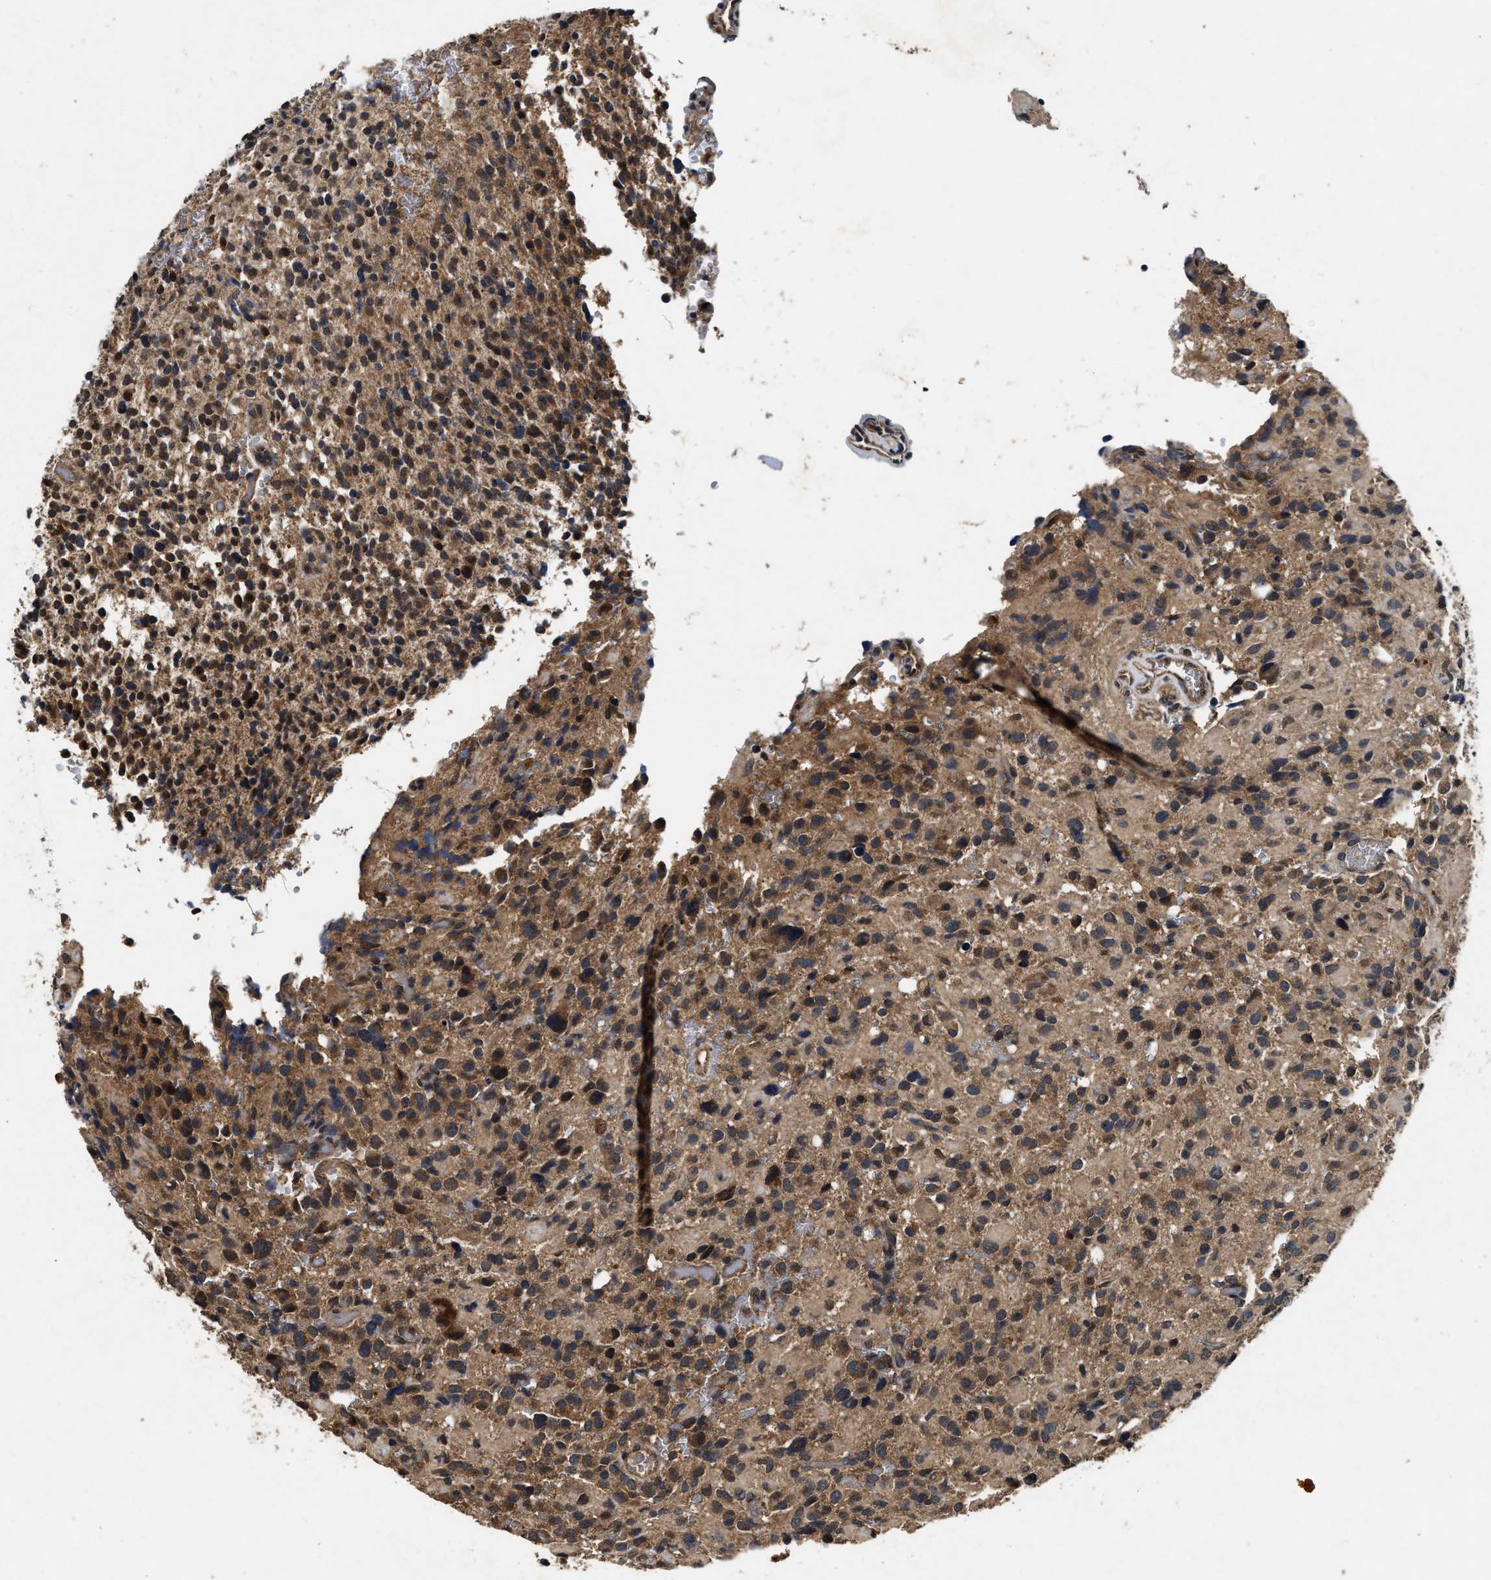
{"staining": {"intensity": "moderate", "quantity": ">75%", "location": "cytoplasmic/membranous"}, "tissue": "glioma", "cell_type": "Tumor cells", "image_type": "cancer", "snomed": [{"axis": "morphology", "description": "Glioma, malignant, High grade"}, {"axis": "topography", "description": "Brain"}], "caption": "High-magnification brightfield microscopy of malignant glioma (high-grade) stained with DAB (3,3'-diaminobenzidine) (brown) and counterstained with hematoxylin (blue). tumor cells exhibit moderate cytoplasmic/membranous staining is seen in approximately>75% of cells.", "gene": "PDAP1", "patient": {"sex": "male", "age": 48}}